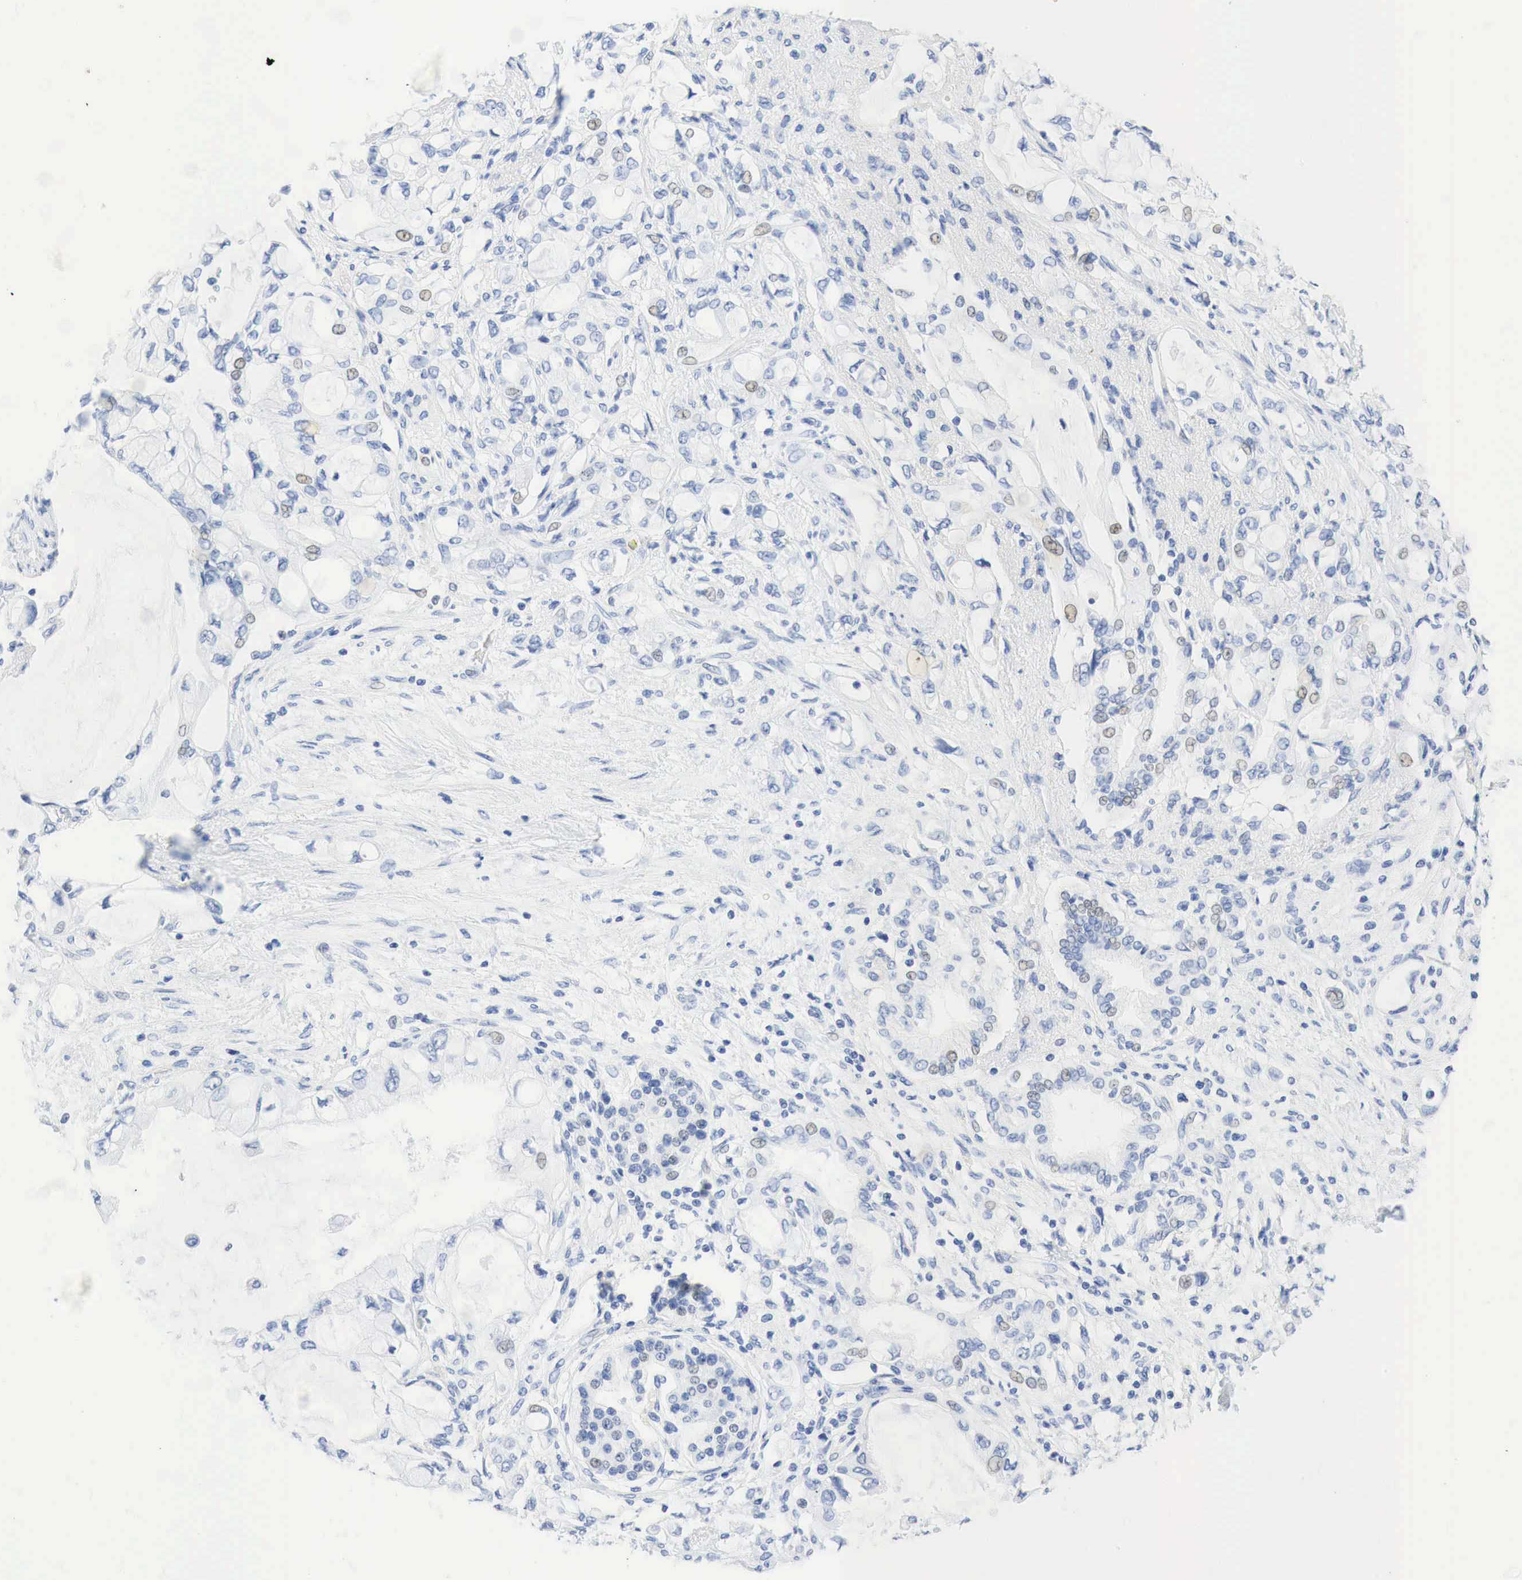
{"staining": {"intensity": "weak", "quantity": "<25%", "location": "nuclear"}, "tissue": "pancreatic cancer", "cell_type": "Tumor cells", "image_type": "cancer", "snomed": [{"axis": "morphology", "description": "Adenocarcinoma, NOS"}, {"axis": "topography", "description": "Pancreas"}], "caption": "An image of pancreatic cancer (adenocarcinoma) stained for a protein exhibits no brown staining in tumor cells. The staining was performed using DAB to visualize the protein expression in brown, while the nuclei were stained in blue with hematoxylin (Magnification: 20x).", "gene": "INHA", "patient": {"sex": "female", "age": 70}}